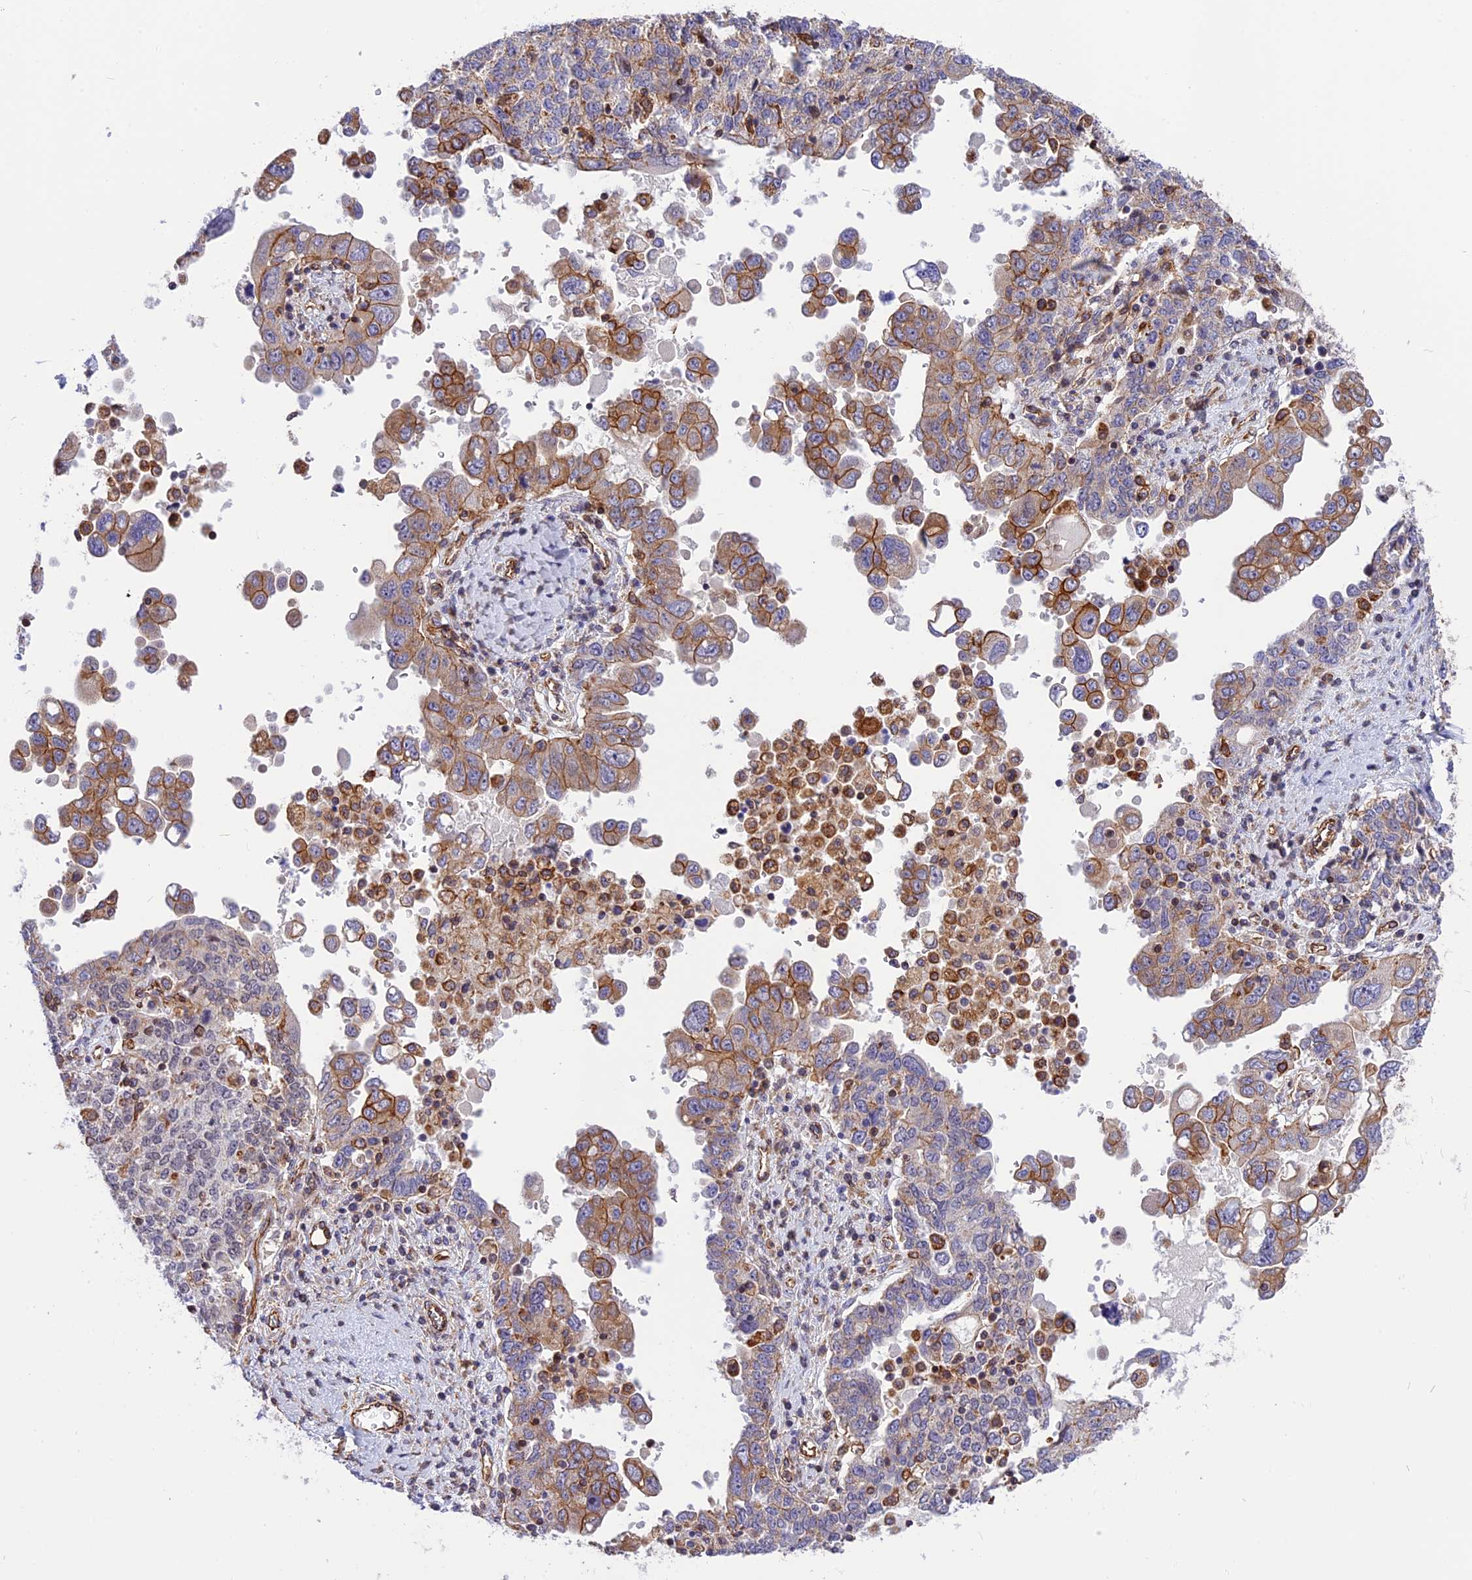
{"staining": {"intensity": "moderate", "quantity": "25%-75%", "location": "cytoplasmic/membranous"}, "tissue": "ovarian cancer", "cell_type": "Tumor cells", "image_type": "cancer", "snomed": [{"axis": "morphology", "description": "Carcinoma, endometroid"}, {"axis": "topography", "description": "Ovary"}], "caption": "The micrograph demonstrates immunohistochemical staining of endometroid carcinoma (ovarian). There is moderate cytoplasmic/membranous expression is identified in approximately 25%-75% of tumor cells.", "gene": "R3HDM4", "patient": {"sex": "female", "age": 62}}